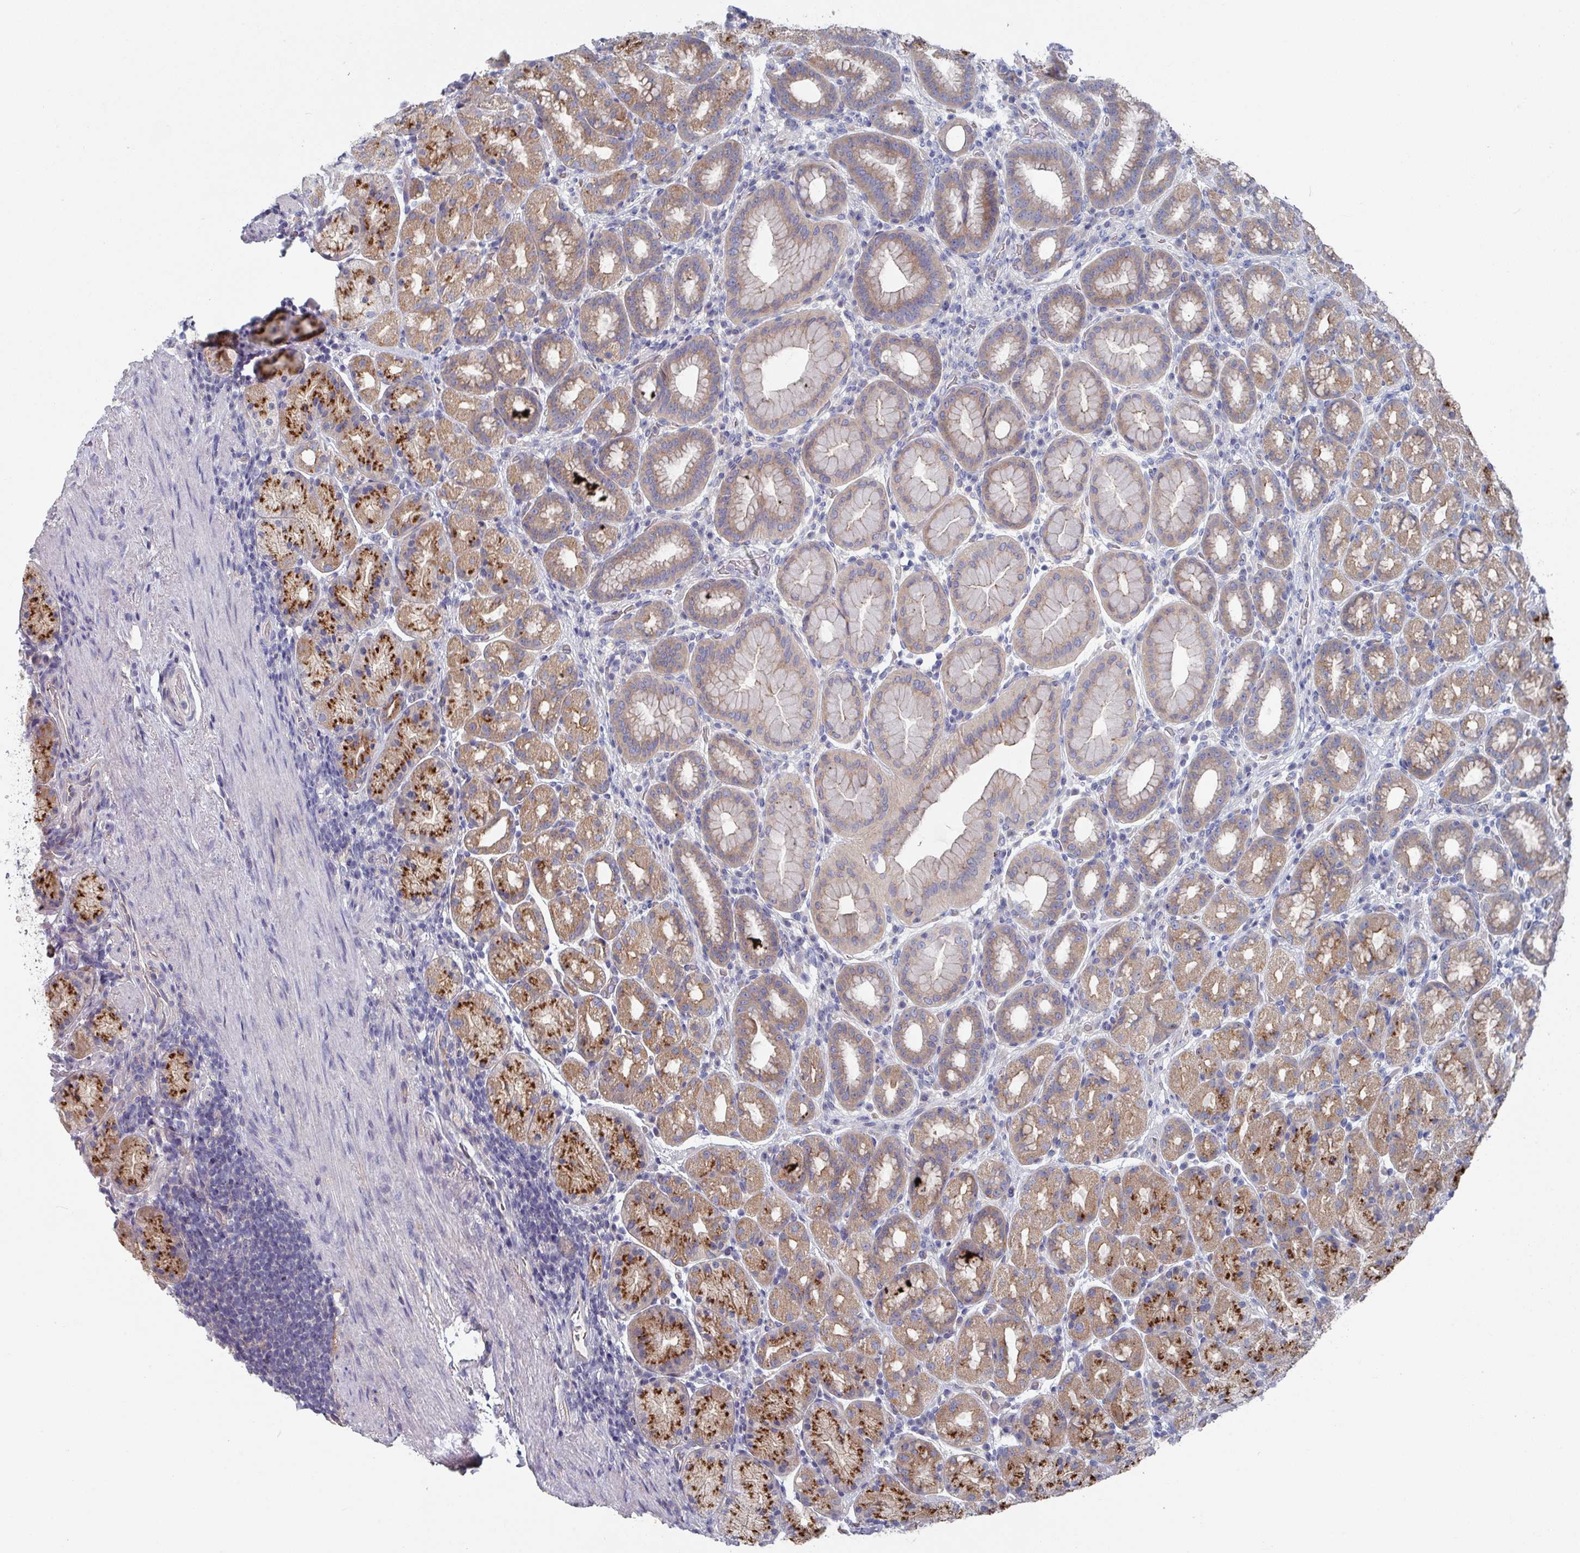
{"staining": {"intensity": "strong", "quantity": "25%-75%", "location": "cytoplasmic/membranous"}, "tissue": "stomach", "cell_type": "Glandular cells", "image_type": "normal", "snomed": [{"axis": "morphology", "description": "Normal tissue, NOS"}, {"axis": "topography", "description": "Stomach, upper"}, {"axis": "topography", "description": "Stomach"}], "caption": "Immunohistochemical staining of normal stomach reveals 25%-75% levels of strong cytoplasmic/membranous protein positivity in about 25%-75% of glandular cells. The staining was performed using DAB (3,3'-diaminobenzidine) to visualize the protein expression in brown, while the nuclei were stained in blue with hematoxylin (Magnification: 20x).", "gene": "EFL1", "patient": {"sex": "male", "age": 68}}